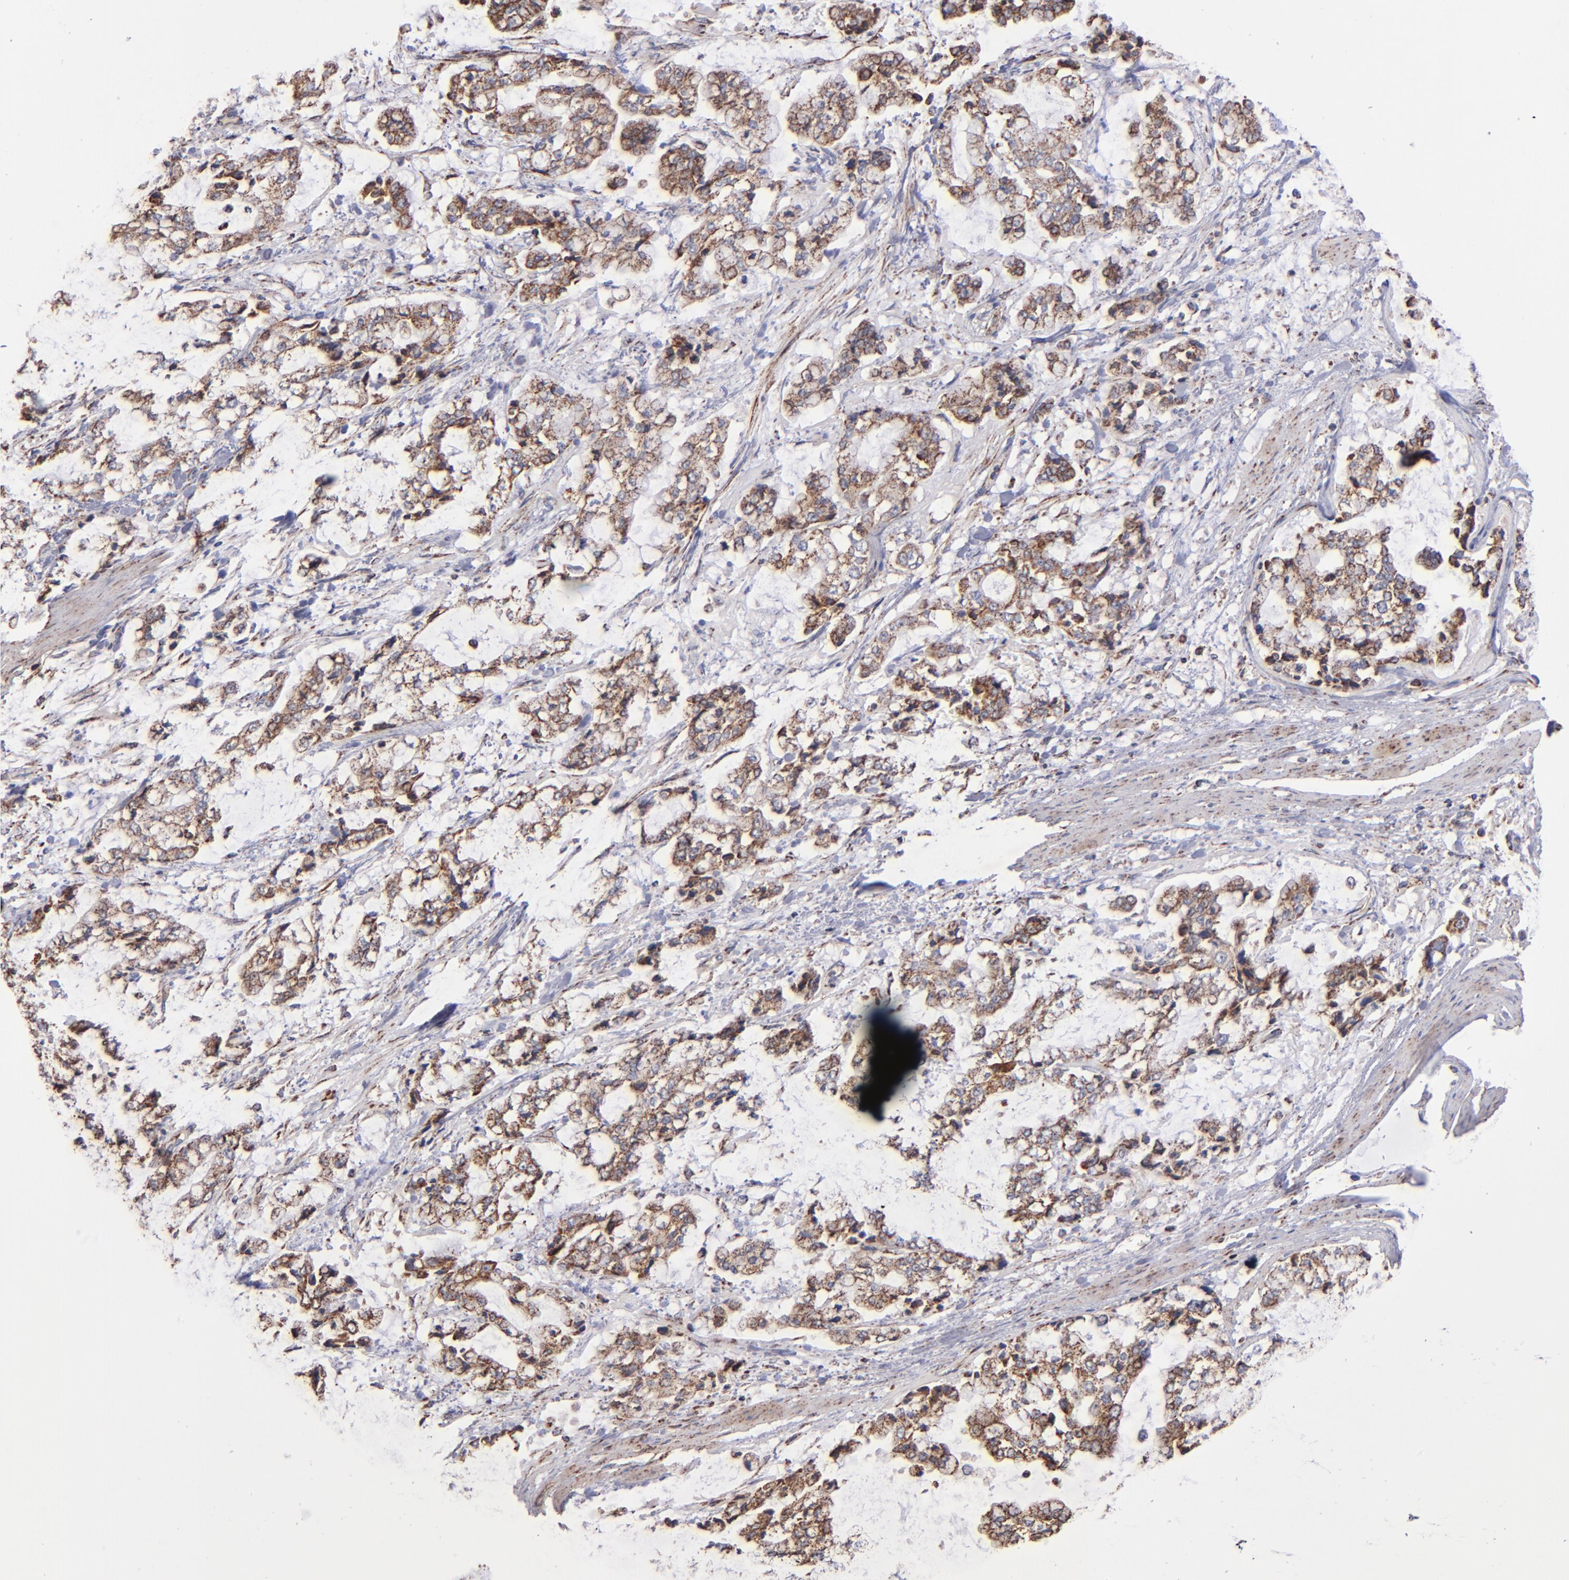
{"staining": {"intensity": "moderate", "quantity": ">75%", "location": "cytoplasmic/membranous"}, "tissue": "stomach cancer", "cell_type": "Tumor cells", "image_type": "cancer", "snomed": [{"axis": "morphology", "description": "Normal tissue, NOS"}, {"axis": "morphology", "description": "Adenocarcinoma, NOS"}, {"axis": "topography", "description": "Stomach, upper"}, {"axis": "topography", "description": "Stomach"}], "caption": "About >75% of tumor cells in stomach cancer reveal moderate cytoplasmic/membranous protein positivity as visualized by brown immunohistochemical staining.", "gene": "DLST", "patient": {"sex": "male", "age": 76}}